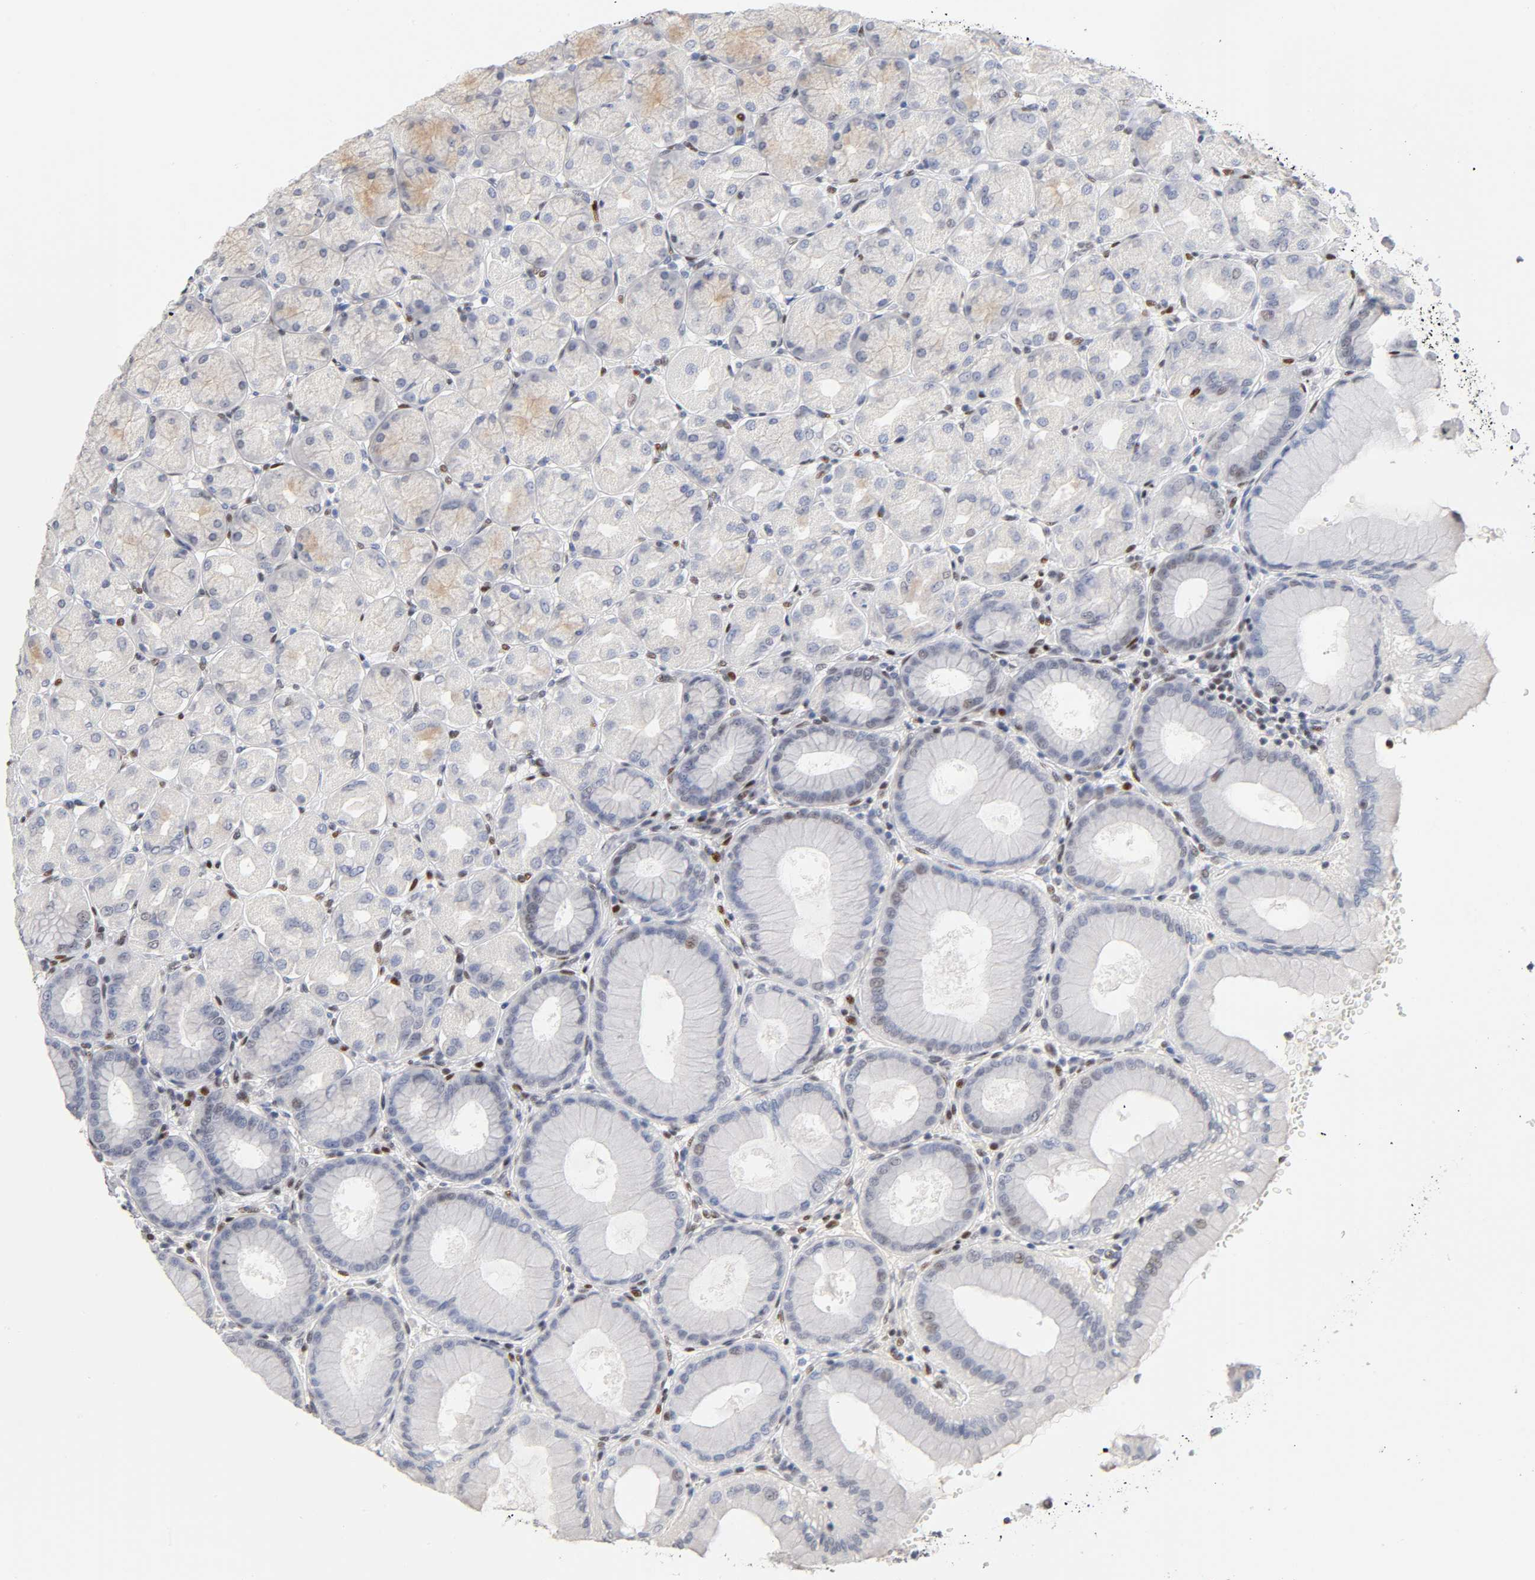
{"staining": {"intensity": "weak", "quantity": "25%-75%", "location": "cytoplasmic/membranous"}, "tissue": "stomach", "cell_type": "Glandular cells", "image_type": "normal", "snomed": [{"axis": "morphology", "description": "Normal tissue, NOS"}, {"axis": "topography", "description": "Stomach, upper"}], "caption": "DAB (3,3'-diaminobenzidine) immunohistochemical staining of normal human stomach demonstrates weak cytoplasmic/membranous protein staining in about 25%-75% of glandular cells. (IHC, brightfield microscopy, high magnification).", "gene": "SP3", "patient": {"sex": "female", "age": 56}}